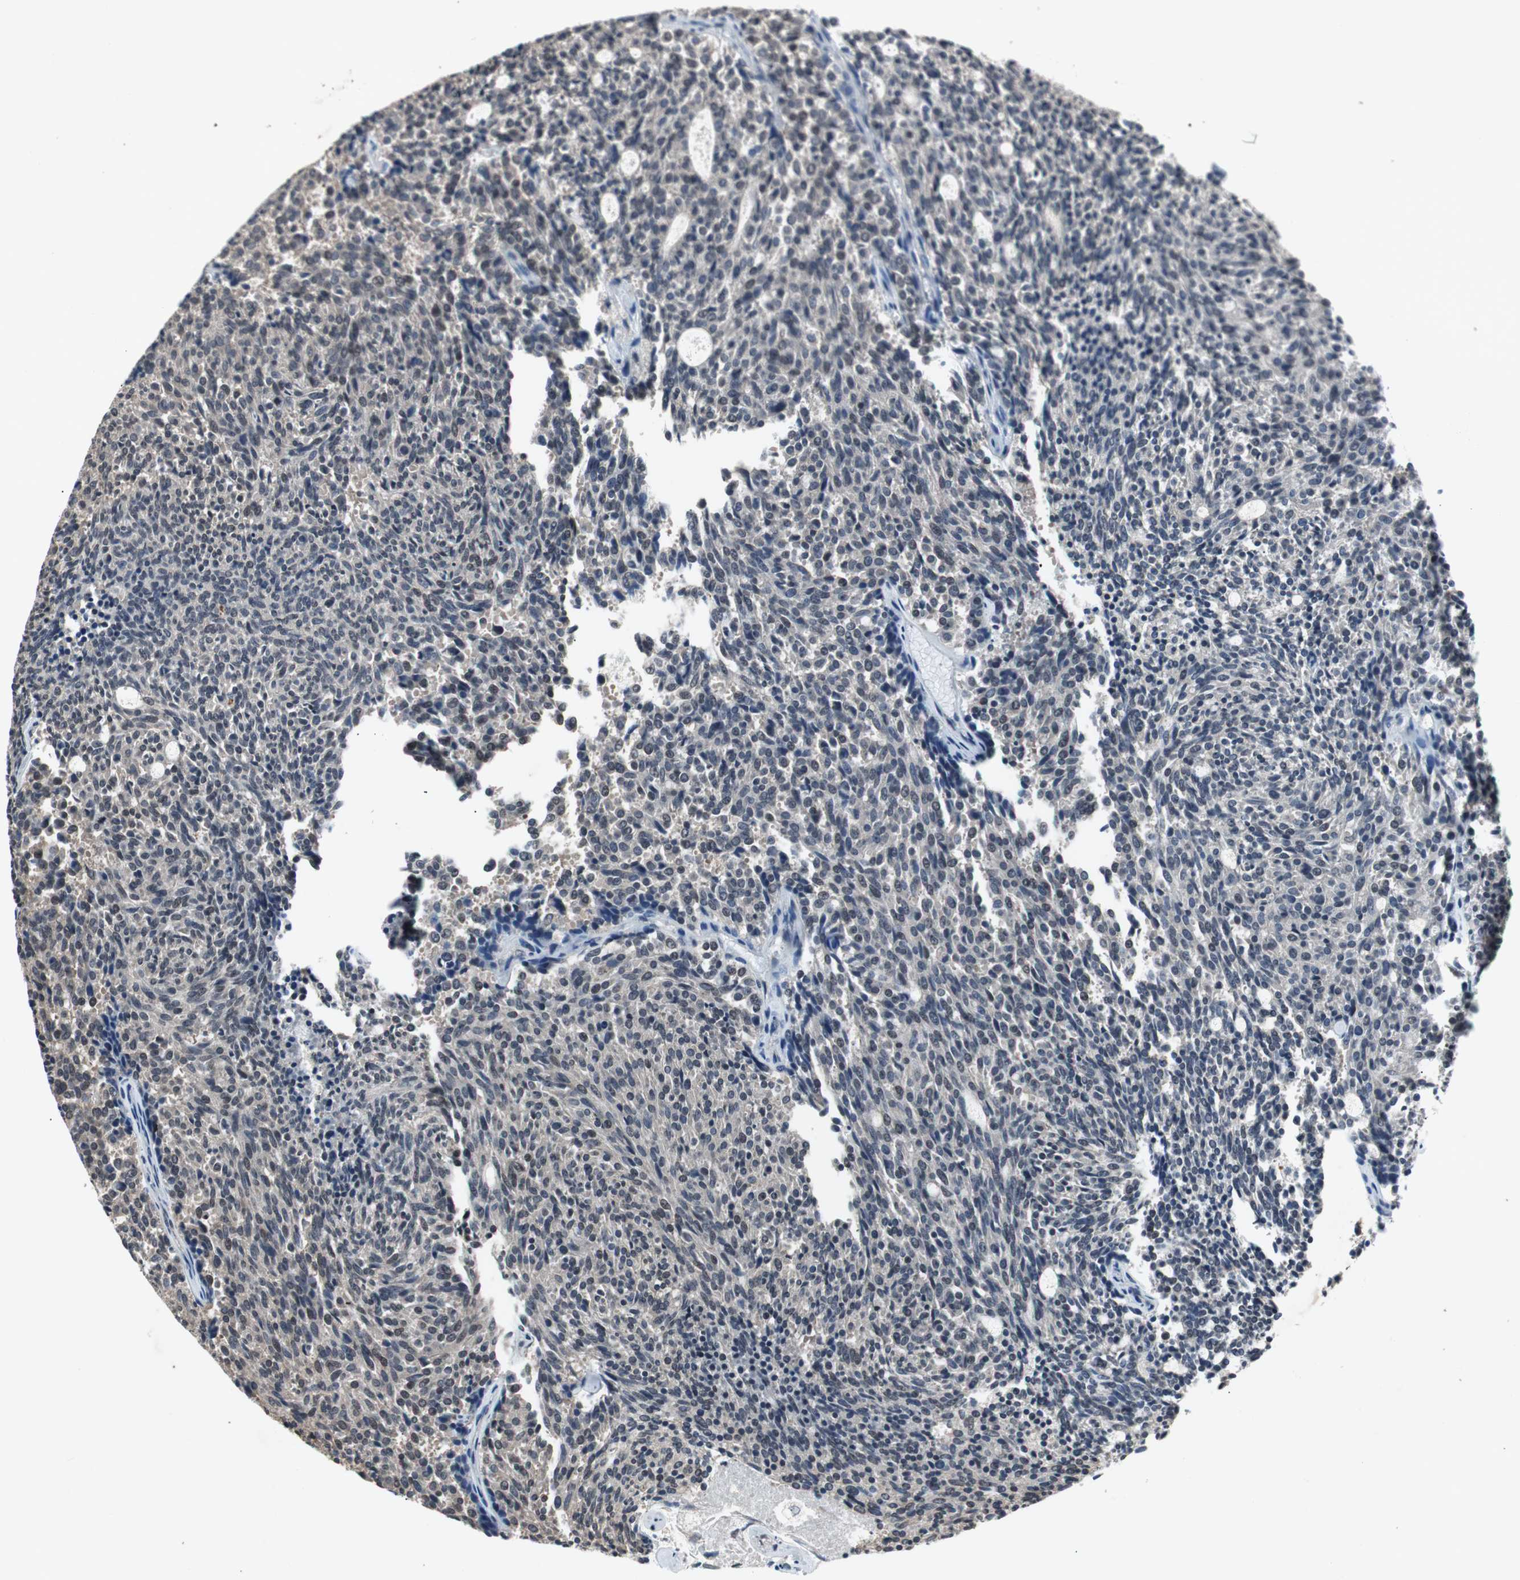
{"staining": {"intensity": "negative", "quantity": "none", "location": "none"}, "tissue": "carcinoid", "cell_type": "Tumor cells", "image_type": "cancer", "snomed": [{"axis": "morphology", "description": "Carcinoid, malignant, NOS"}, {"axis": "topography", "description": "Pancreas"}], "caption": "Immunohistochemistry (IHC) of carcinoid displays no staining in tumor cells. (Immunohistochemistry, brightfield microscopy, high magnification).", "gene": "SMAD1", "patient": {"sex": "female", "age": 54}}